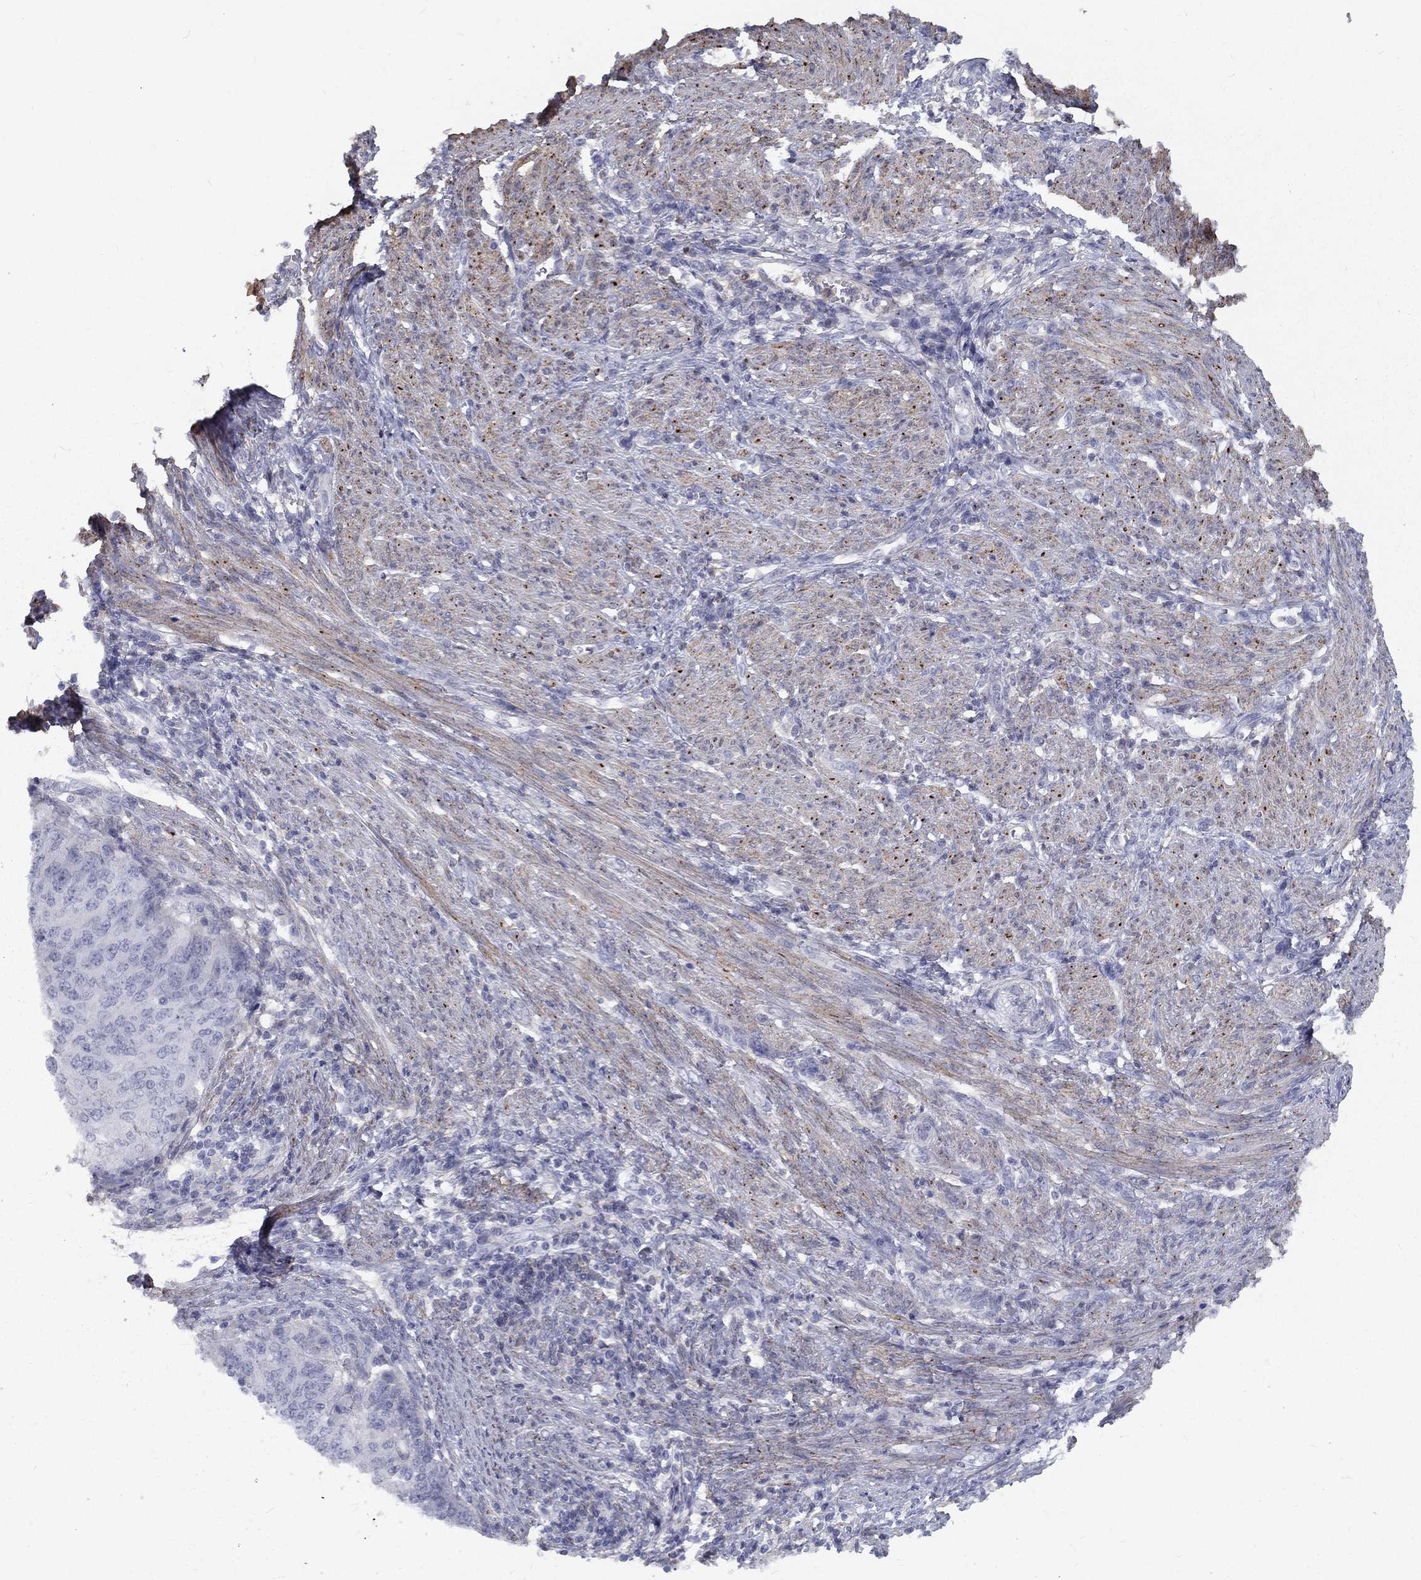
{"staining": {"intensity": "negative", "quantity": "none", "location": "none"}, "tissue": "endometrial cancer", "cell_type": "Tumor cells", "image_type": "cancer", "snomed": [{"axis": "morphology", "description": "Adenocarcinoma, NOS"}, {"axis": "topography", "description": "Endometrium"}], "caption": "Tumor cells show no significant positivity in endometrial cancer (adenocarcinoma).", "gene": "EPDR1", "patient": {"sex": "female", "age": 82}}